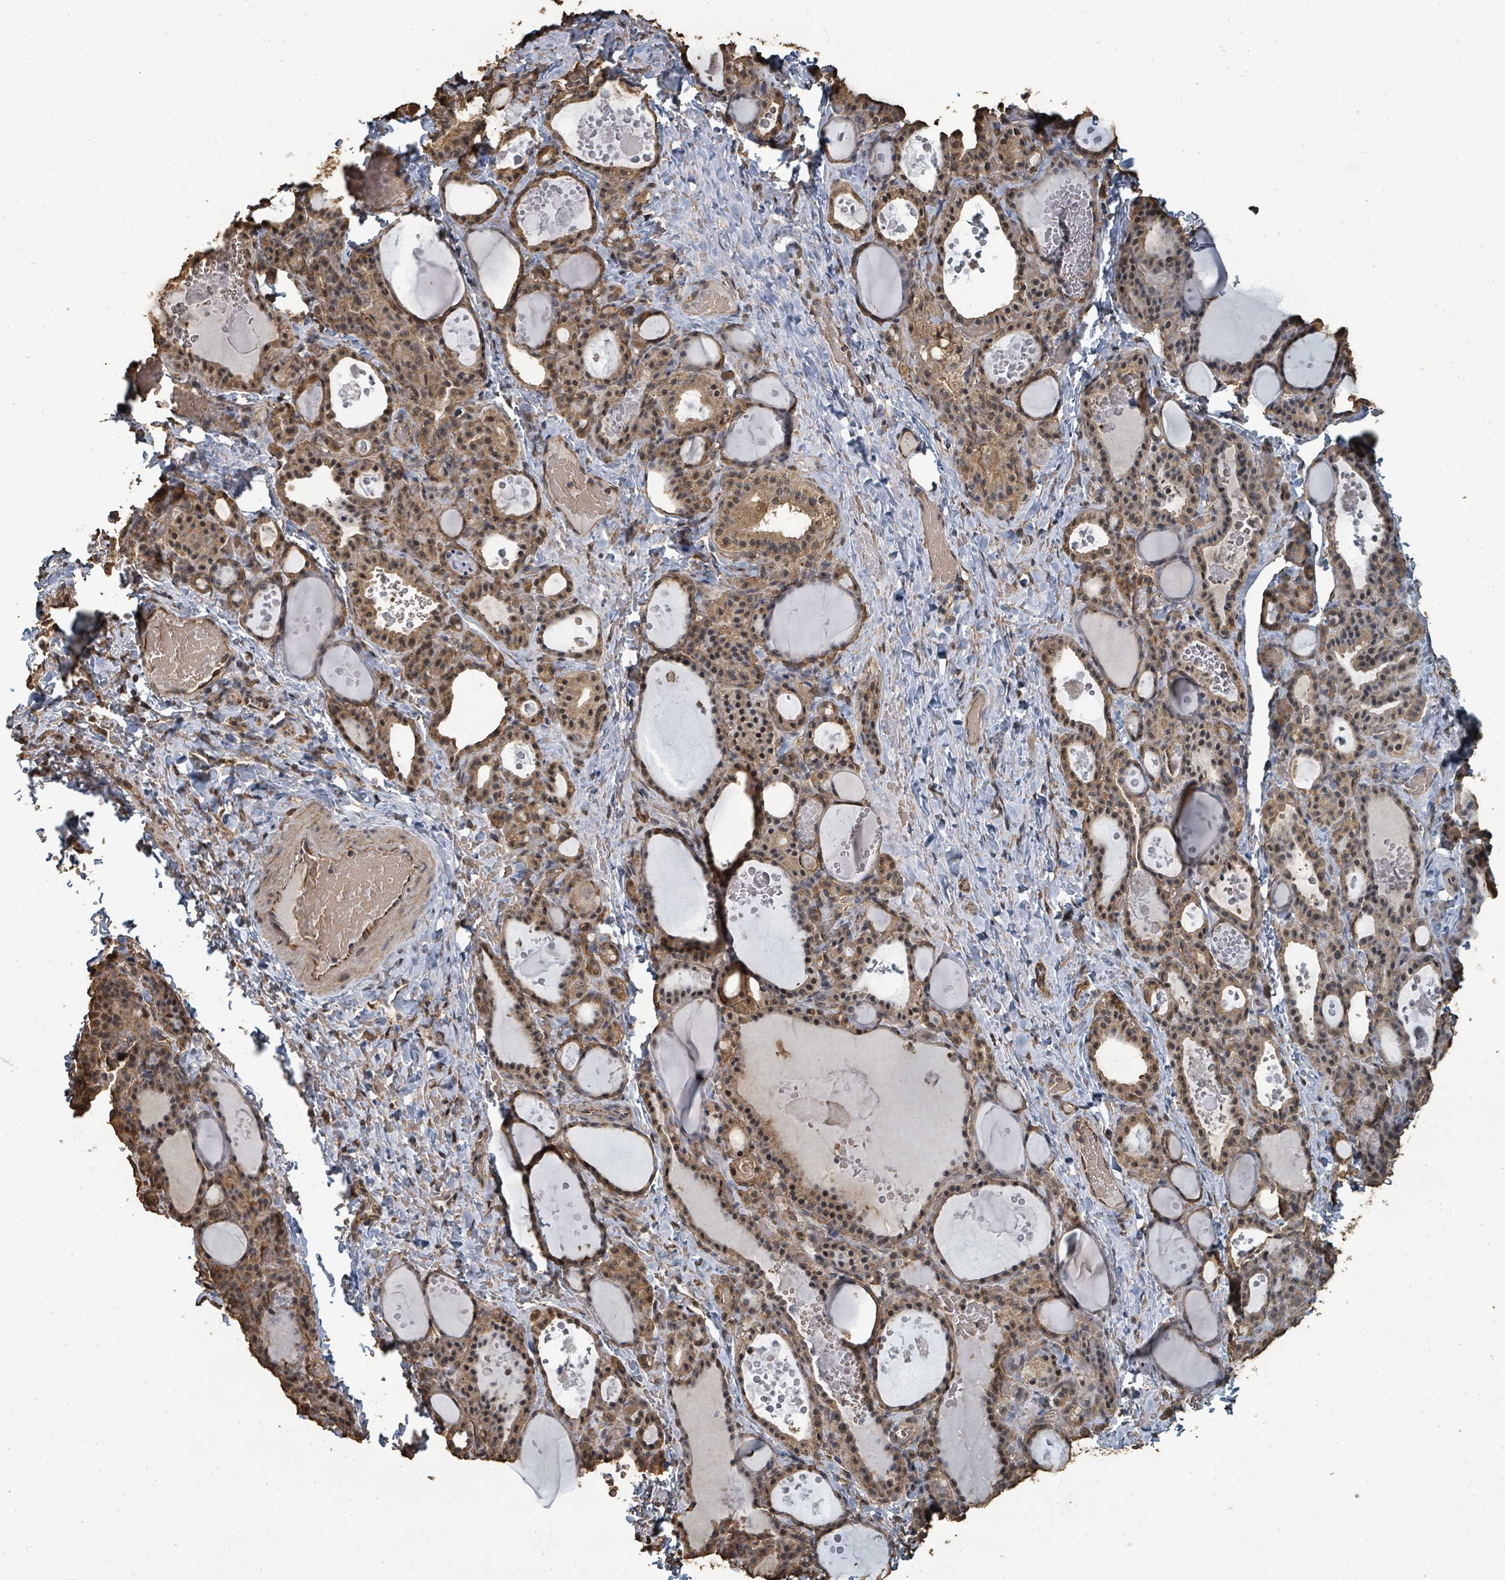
{"staining": {"intensity": "moderate", "quantity": ">75%", "location": "cytoplasmic/membranous,nuclear"}, "tissue": "thyroid gland", "cell_type": "Glandular cells", "image_type": "normal", "snomed": [{"axis": "morphology", "description": "Normal tissue, NOS"}, {"axis": "topography", "description": "Thyroid gland"}], "caption": "Immunohistochemical staining of benign human thyroid gland reveals moderate cytoplasmic/membranous,nuclear protein positivity in about >75% of glandular cells. The staining is performed using DAB (3,3'-diaminobenzidine) brown chromogen to label protein expression. The nuclei are counter-stained blue using hematoxylin.", "gene": "C6orf52", "patient": {"sex": "female", "age": 46}}